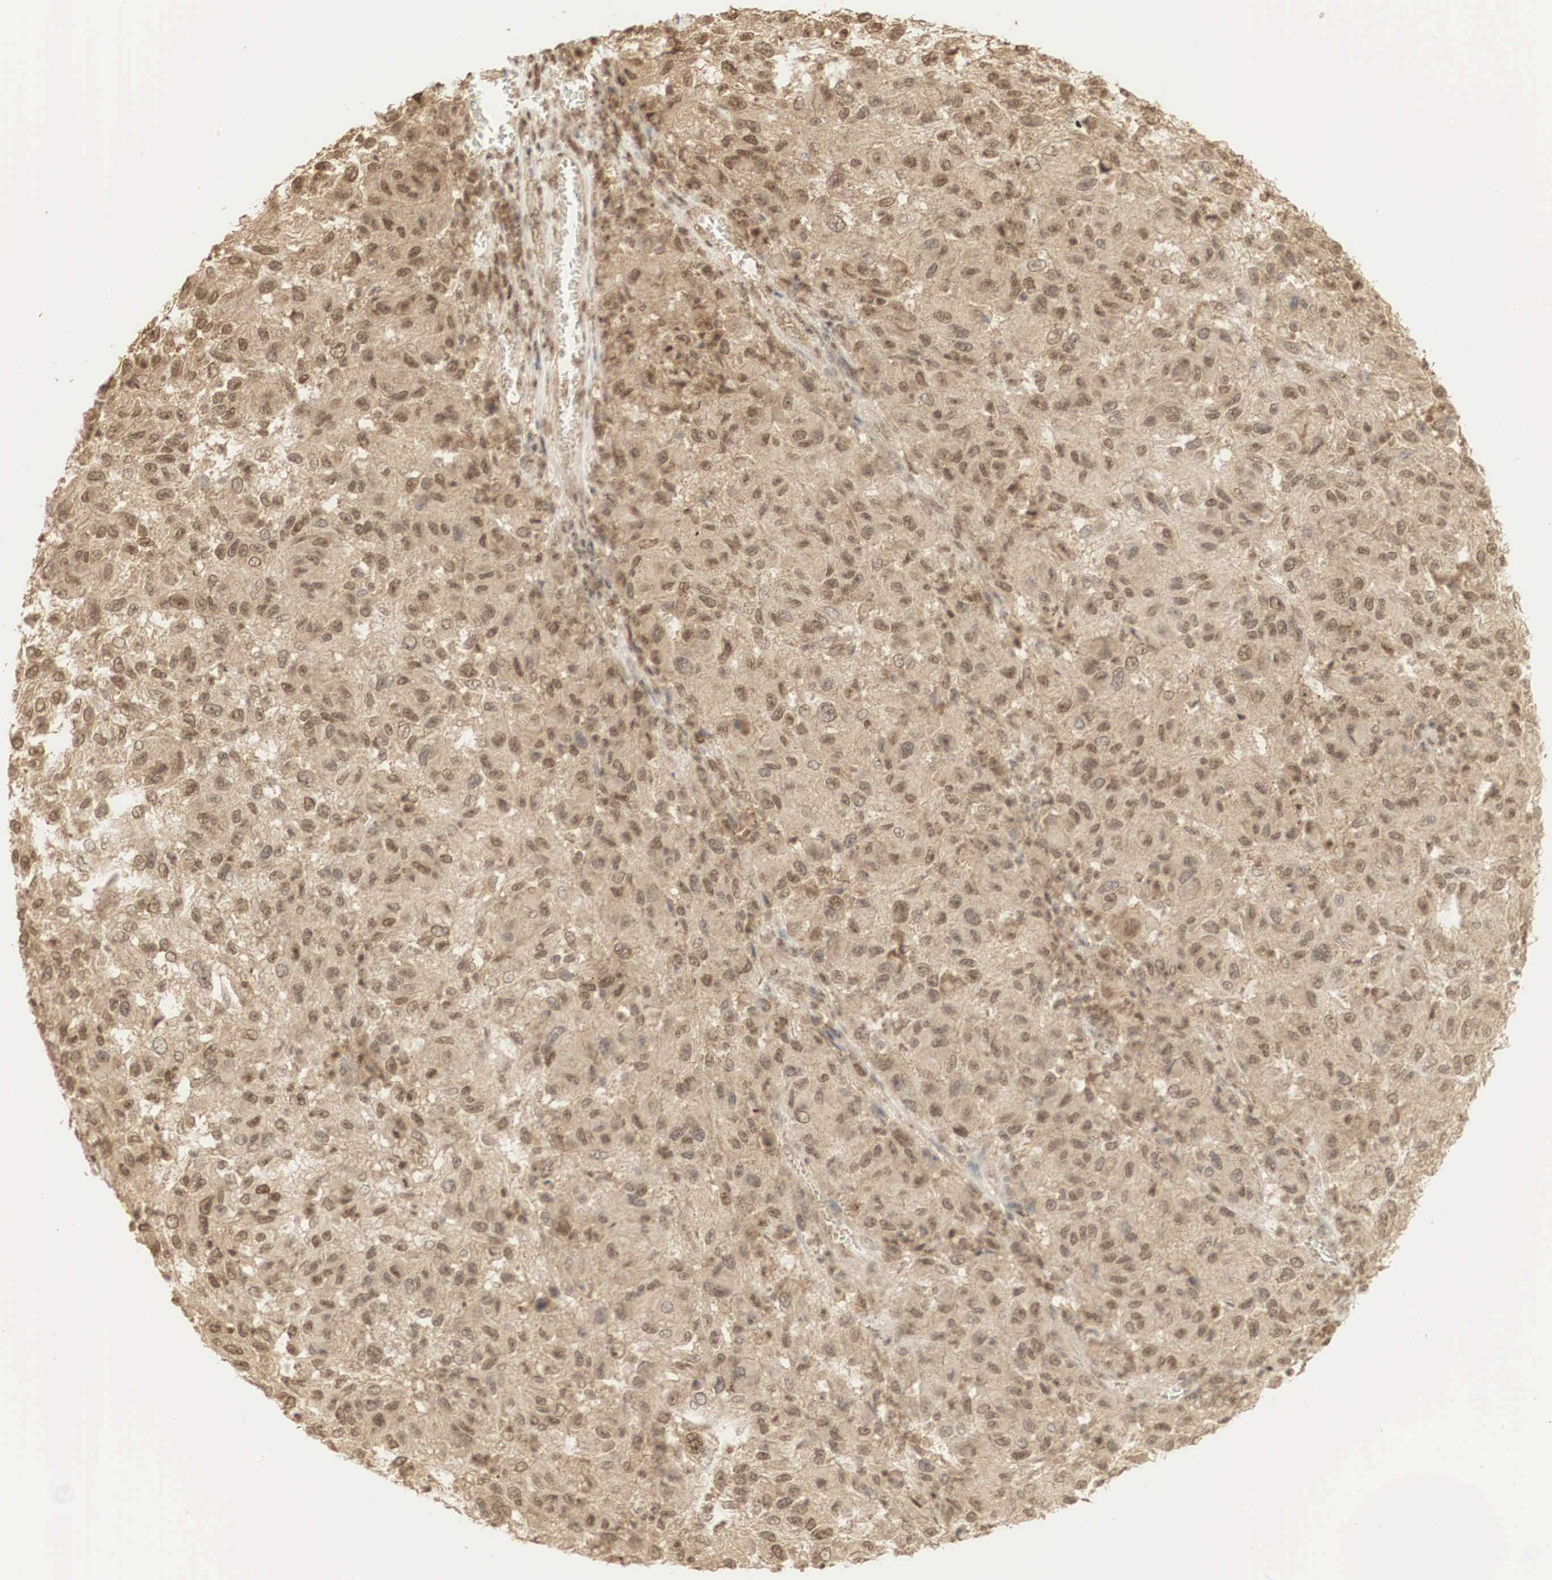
{"staining": {"intensity": "moderate", "quantity": ">75%", "location": "cytoplasmic/membranous,nuclear"}, "tissue": "melanoma", "cell_type": "Tumor cells", "image_type": "cancer", "snomed": [{"axis": "morphology", "description": "Malignant melanoma, NOS"}, {"axis": "topography", "description": "Skin"}], "caption": "Moderate cytoplasmic/membranous and nuclear protein expression is seen in approximately >75% of tumor cells in malignant melanoma.", "gene": "RNF113A", "patient": {"sex": "female", "age": 77}}